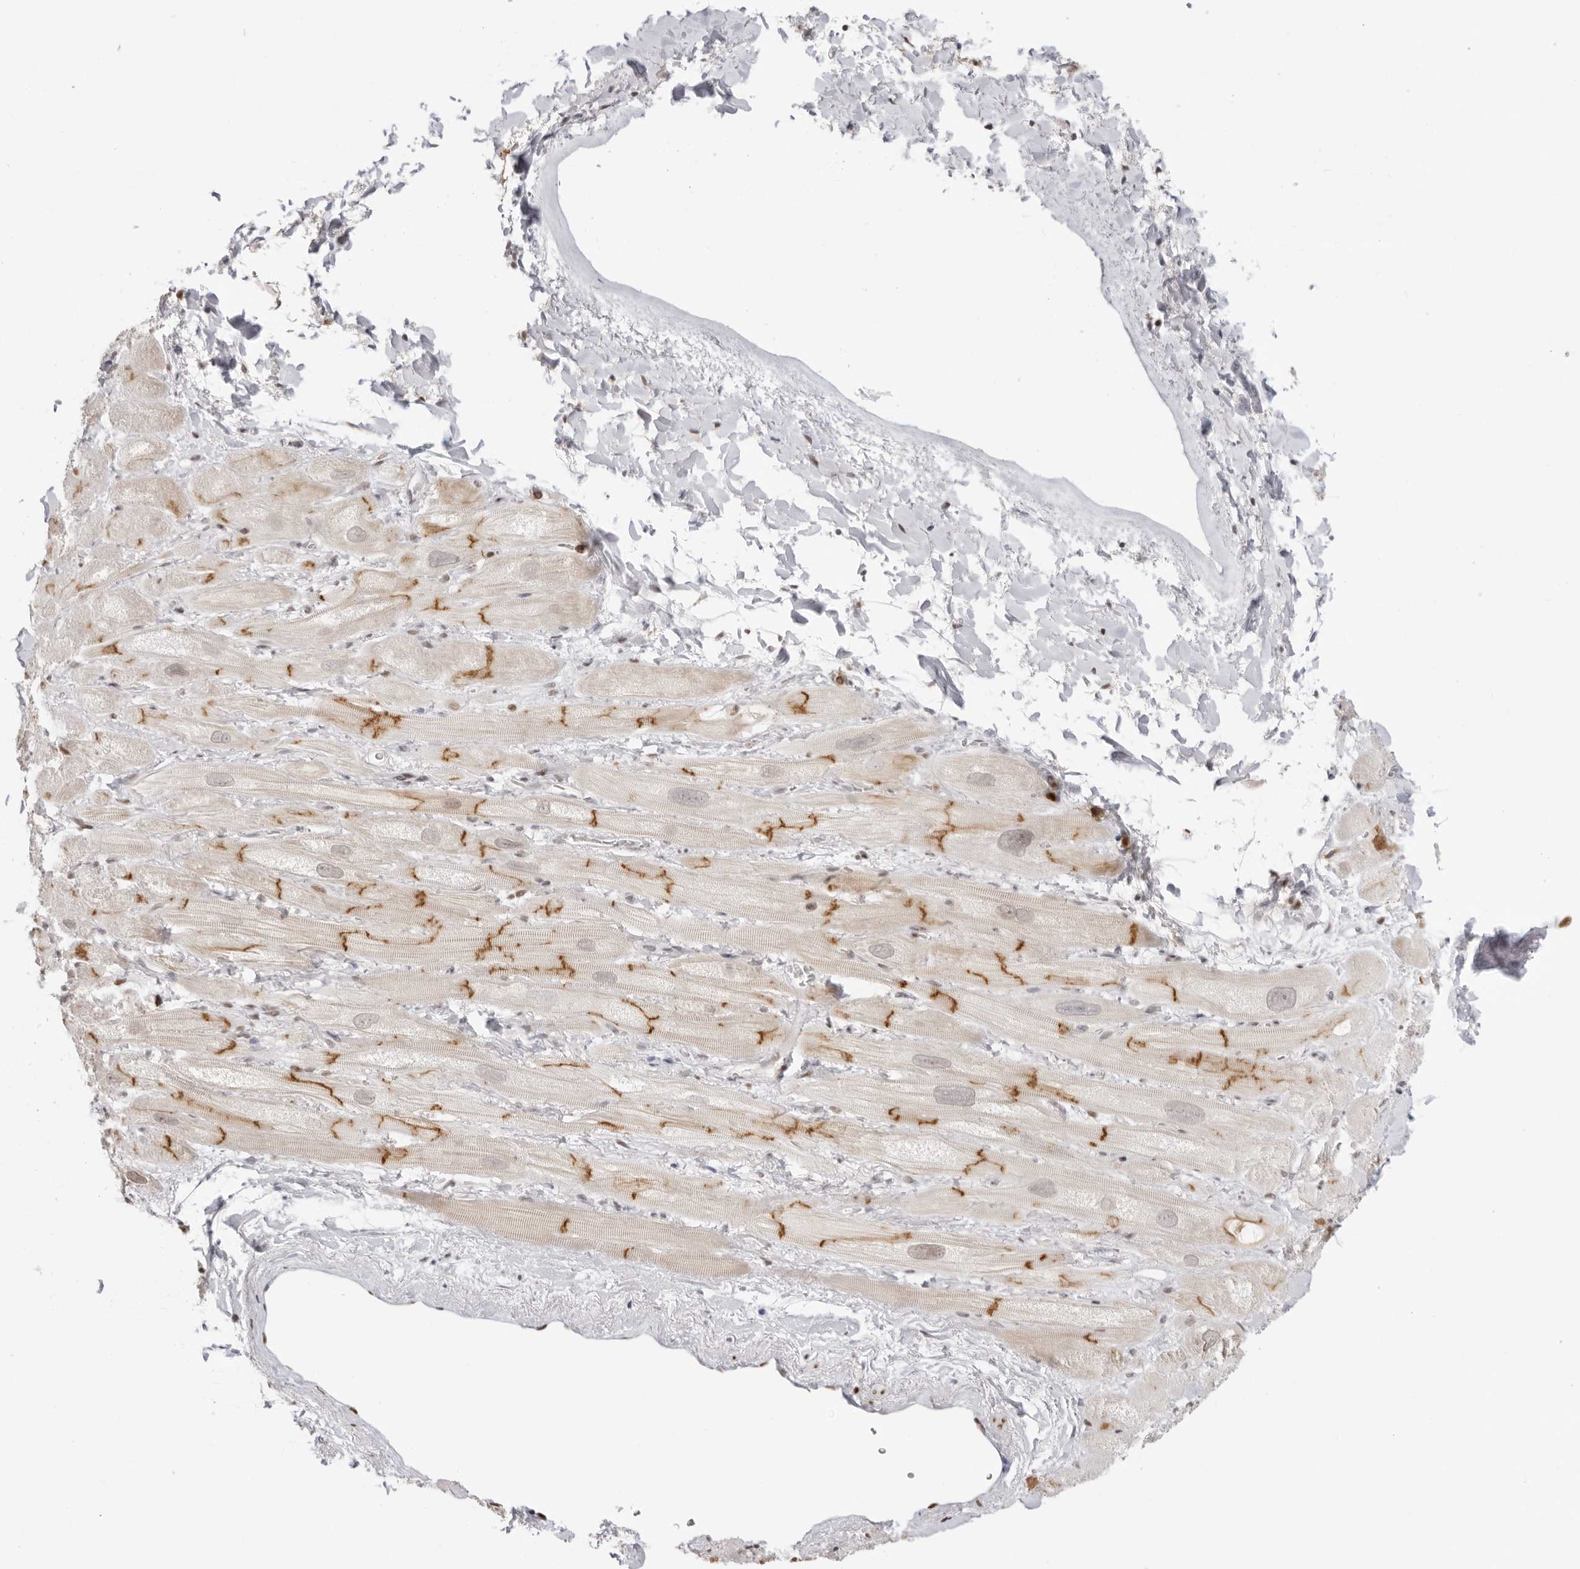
{"staining": {"intensity": "moderate", "quantity": "25%-75%", "location": "cytoplasmic/membranous"}, "tissue": "heart muscle", "cell_type": "Cardiomyocytes", "image_type": "normal", "snomed": [{"axis": "morphology", "description": "Normal tissue, NOS"}, {"axis": "topography", "description": "Heart"}], "caption": "Immunohistochemistry (IHC) image of unremarkable human heart muscle stained for a protein (brown), which shows medium levels of moderate cytoplasmic/membranous staining in approximately 25%-75% of cardiomyocytes.", "gene": "RNF146", "patient": {"sex": "male", "age": 49}}